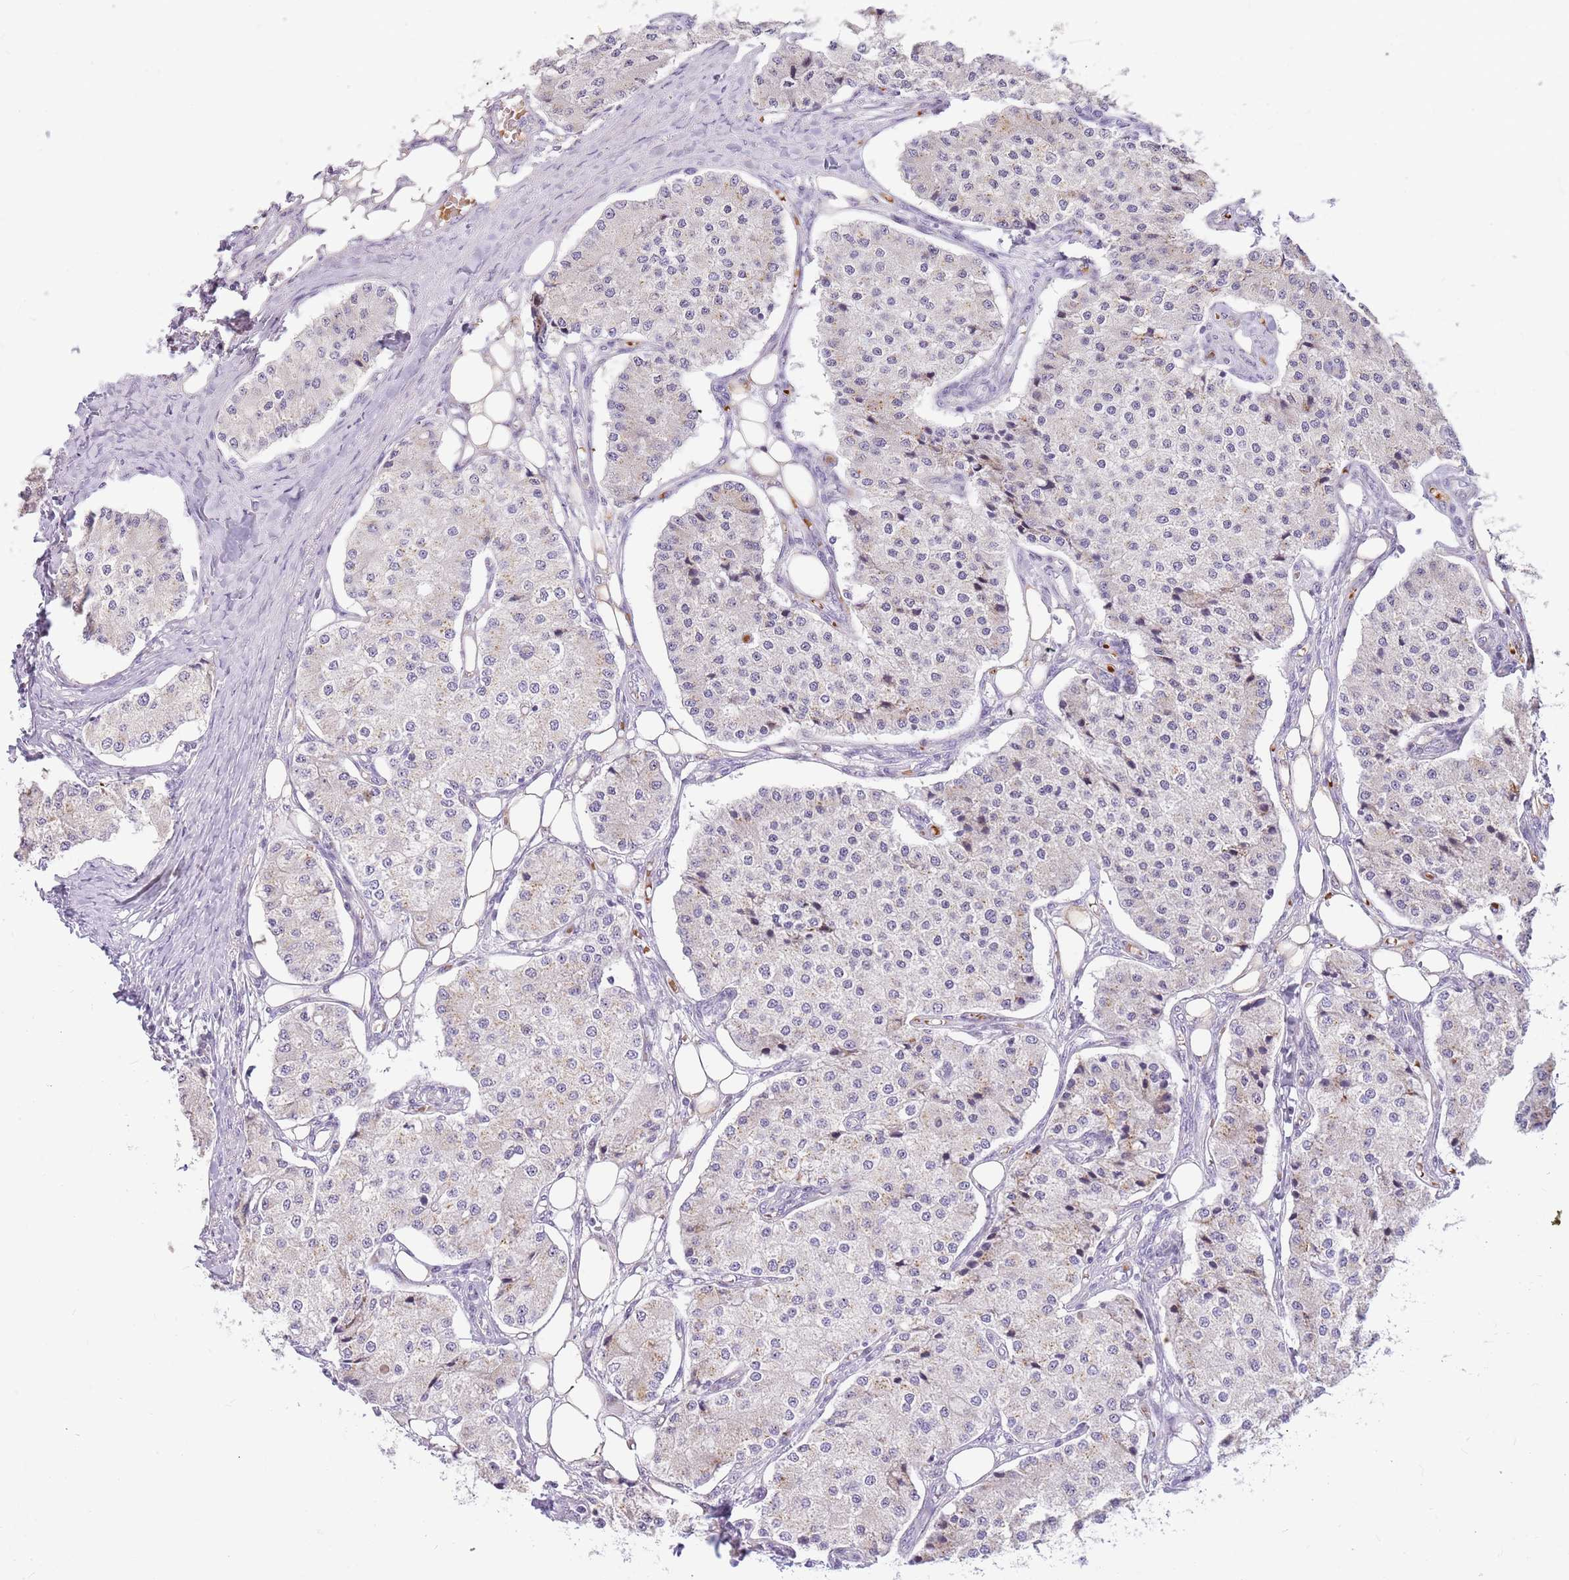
{"staining": {"intensity": "negative", "quantity": "none", "location": "none"}, "tissue": "carcinoid", "cell_type": "Tumor cells", "image_type": "cancer", "snomed": [{"axis": "morphology", "description": "Carcinoid, malignant, NOS"}, {"axis": "topography", "description": "Colon"}], "caption": "Protein analysis of carcinoid exhibits no significant expression in tumor cells. Brightfield microscopy of immunohistochemistry (IHC) stained with DAB (brown) and hematoxylin (blue), captured at high magnification.", "gene": "DNAJA3", "patient": {"sex": "female", "age": 52}}